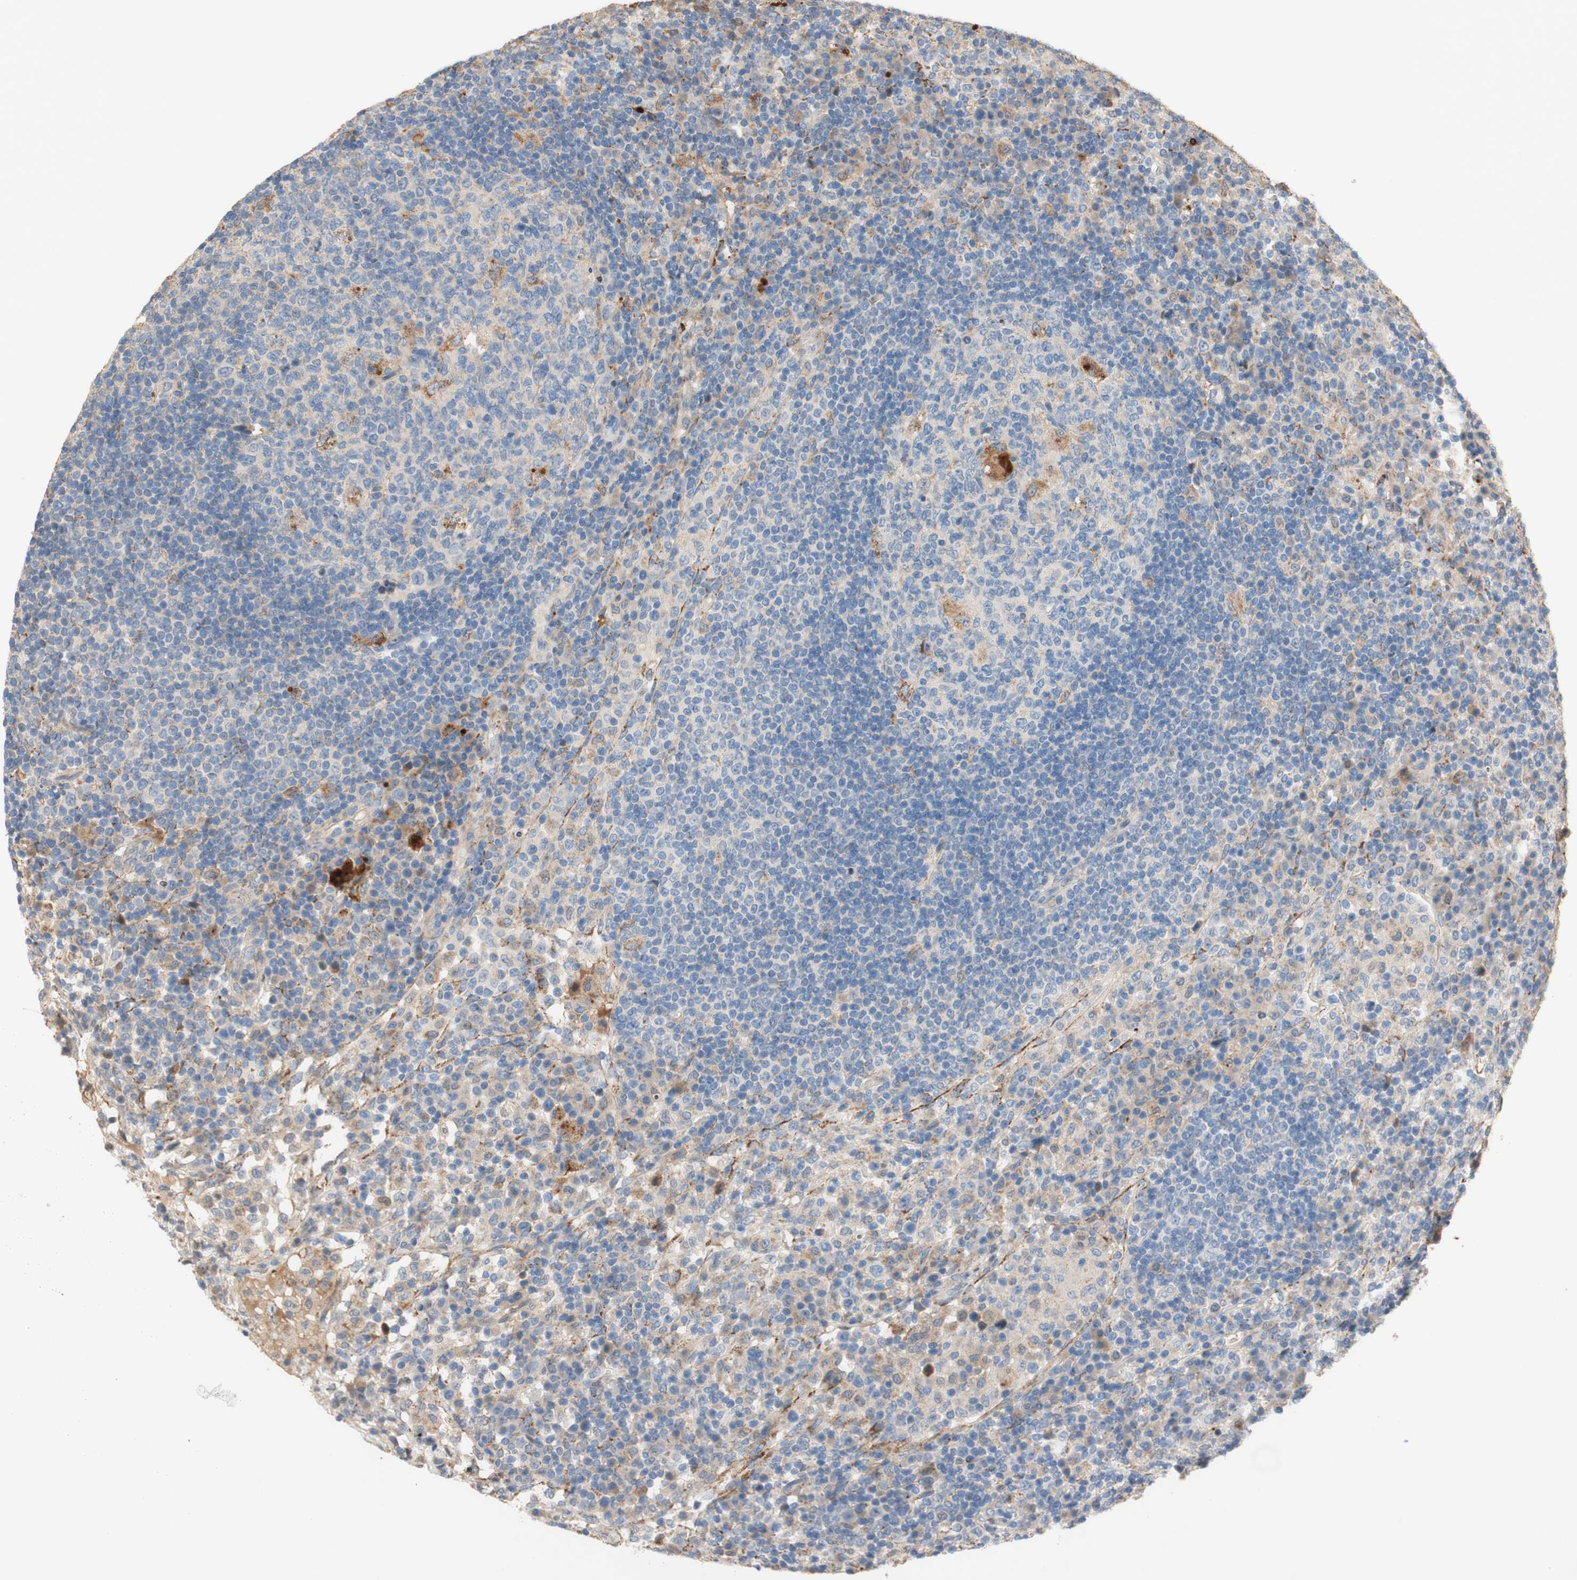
{"staining": {"intensity": "moderate", "quantity": "<25%", "location": "cytoplasmic/membranous"}, "tissue": "lymph node", "cell_type": "Germinal center cells", "image_type": "normal", "snomed": [{"axis": "morphology", "description": "Normal tissue, NOS"}, {"axis": "topography", "description": "Lymph node"}], "caption": "Brown immunohistochemical staining in benign human lymph node shows moderate cytoplasmic/membranous expression in approximately <25% of germinal center cells. (Brightfield microscopy of DAB IHC at high magnification).", "gene": "PTPN21", "patient": {"sex": "female", "age": 53}}